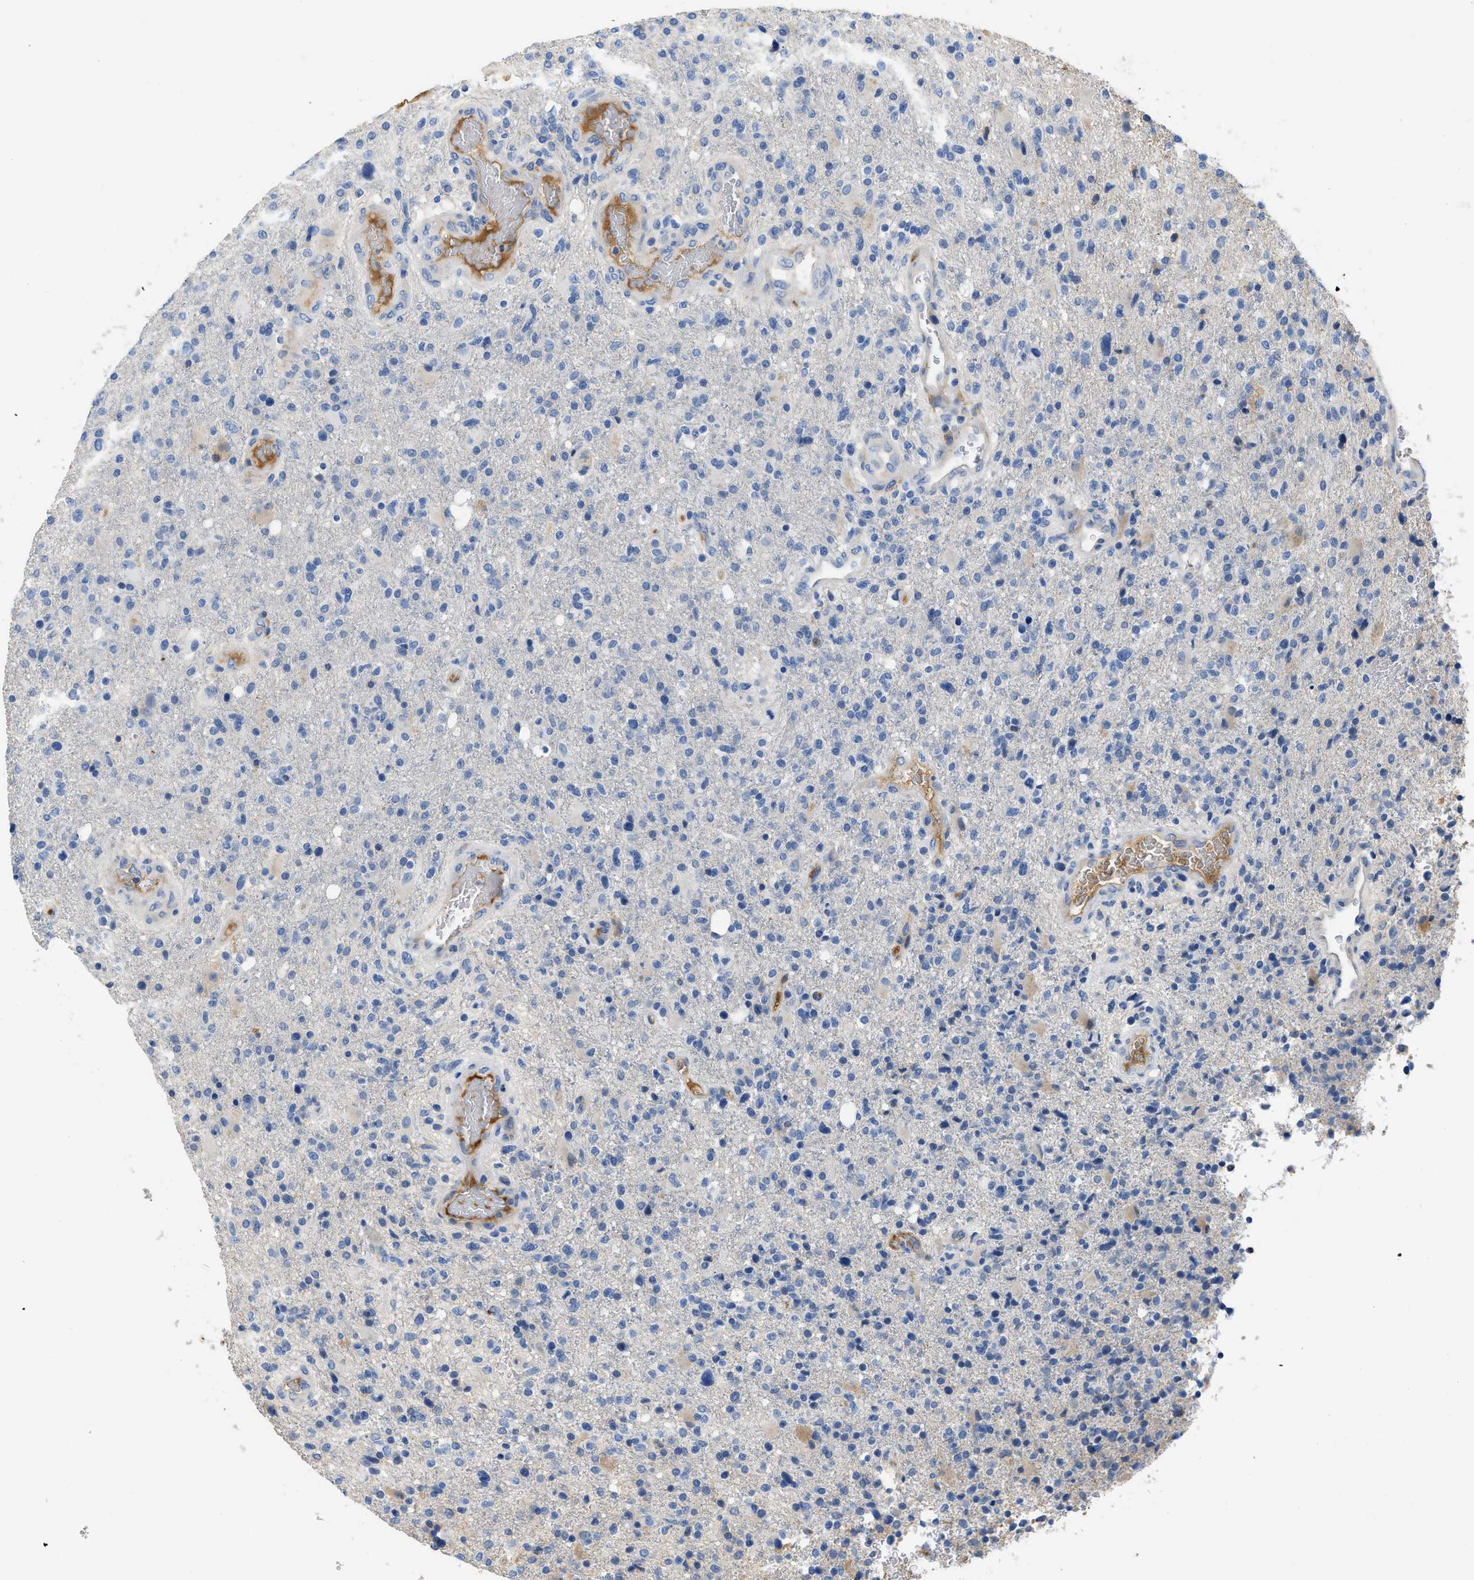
{"staining": {"intensity": "negative", "quantity": "none", "location": "none"}, "tissue": "glioma", "cell_type": "Tumor cells", "image_type": "cancer", "snomed": [{"axis": "morphology", "description": "Glioma, malignant, High grade"}, {"axis": "topography", "description": "Brain"}], "caption": "DAB (3,3'-diaminobenzidine) immunohistochemical staining of high-grade glioma (malignant) exhibits no significant expression in tumor cells. (Stains: DAB (3,3'-diaminobenzidine) IHC with hematoxylin counter stain, Microscopy: brightfield microscopy at high magnification).", "gene": "C1S", "patient": {"sex": "male", "age": 72}}